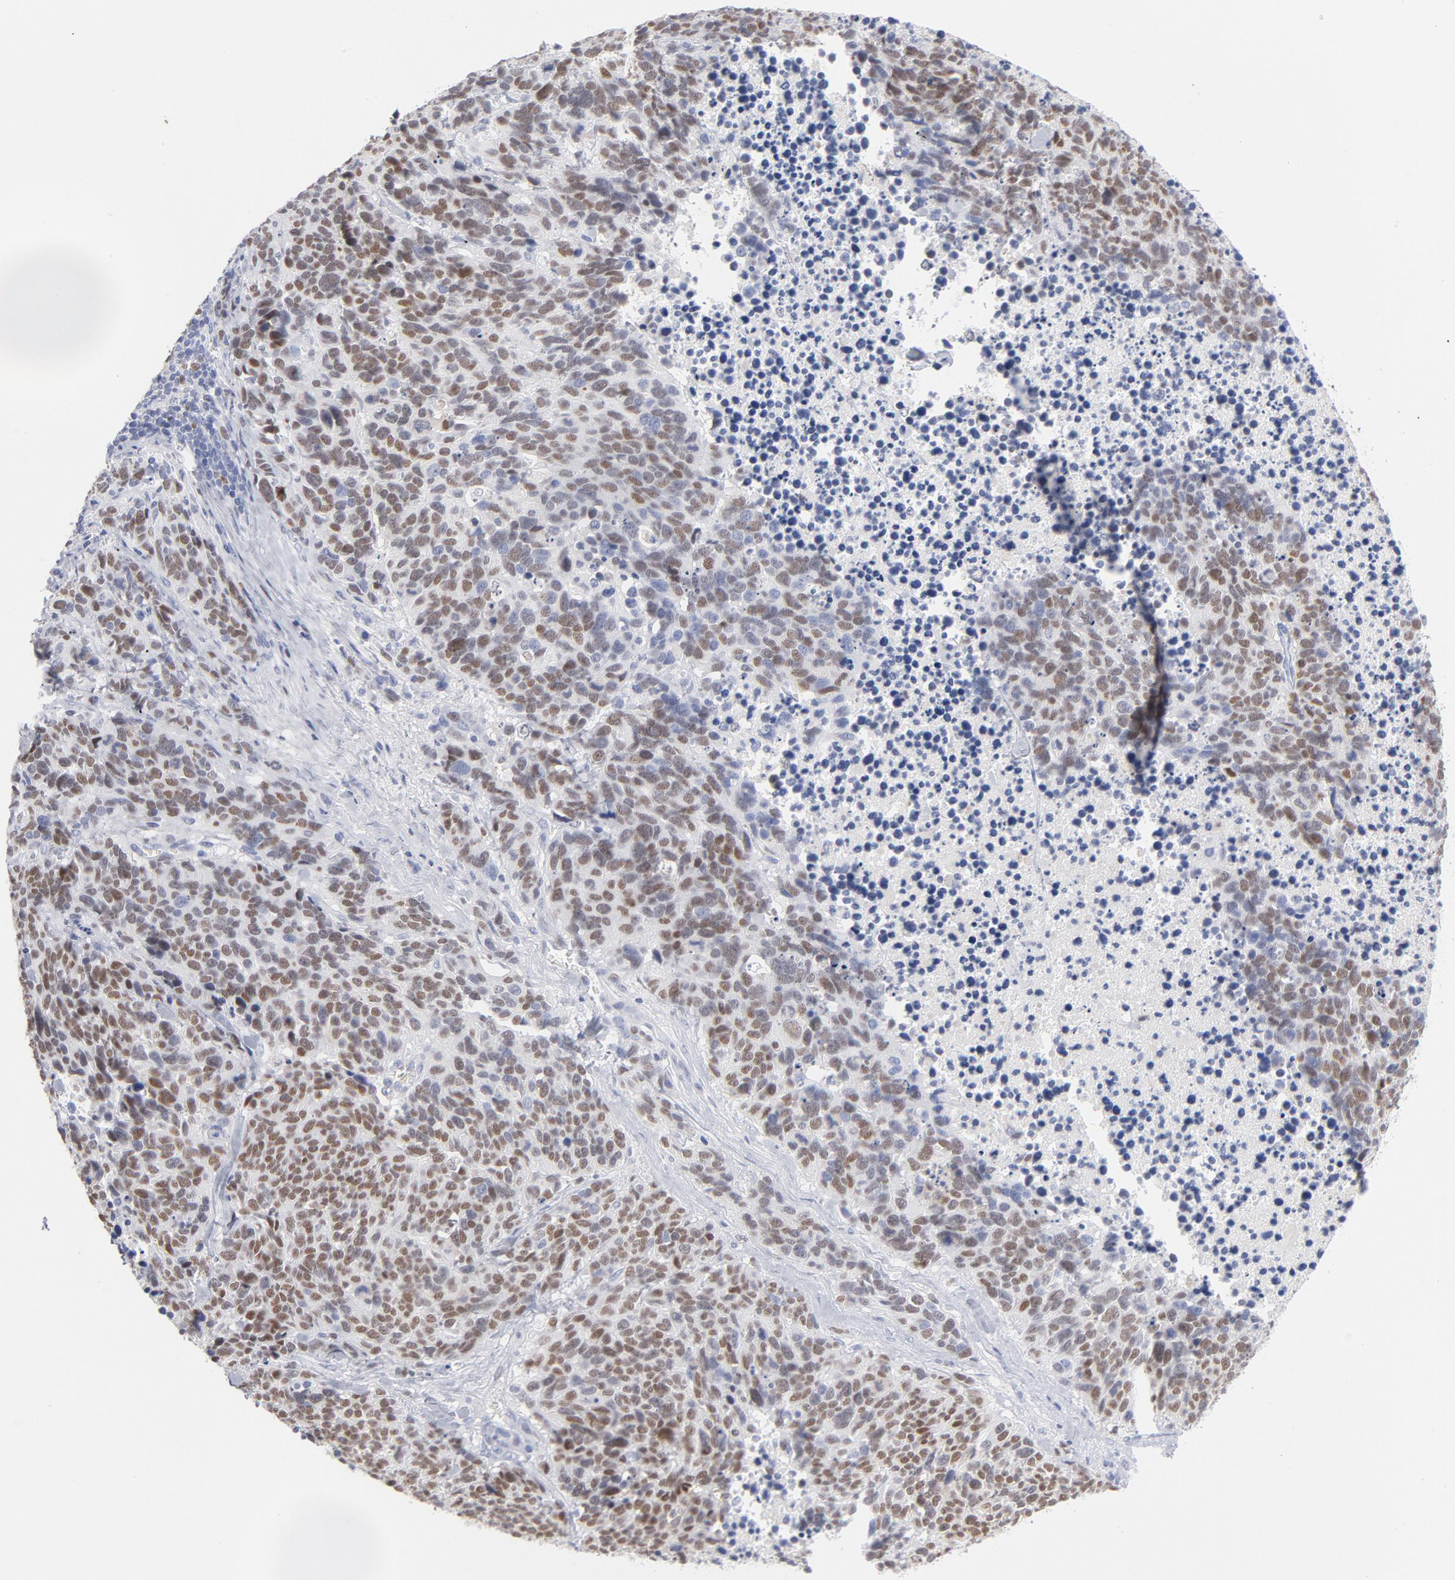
{"staining": {"intensity": "moderate", "quantity": ">75%", "location": "nuclear"}, "tissue": "lung cancer", "cell_type": "Tumor cells", "image_type": "cancer", "snomed": [{"axis": "morphology", "description": "Neoplasm, malignant, NOS"}, {"axis": "topography", "description": "Lung"}], "caption": "Human lung cancer stained with a protein marker displays moderate staining in tumor cells.", "gene": "MCM7", "patient": {"sex": "female", "age": 58}}